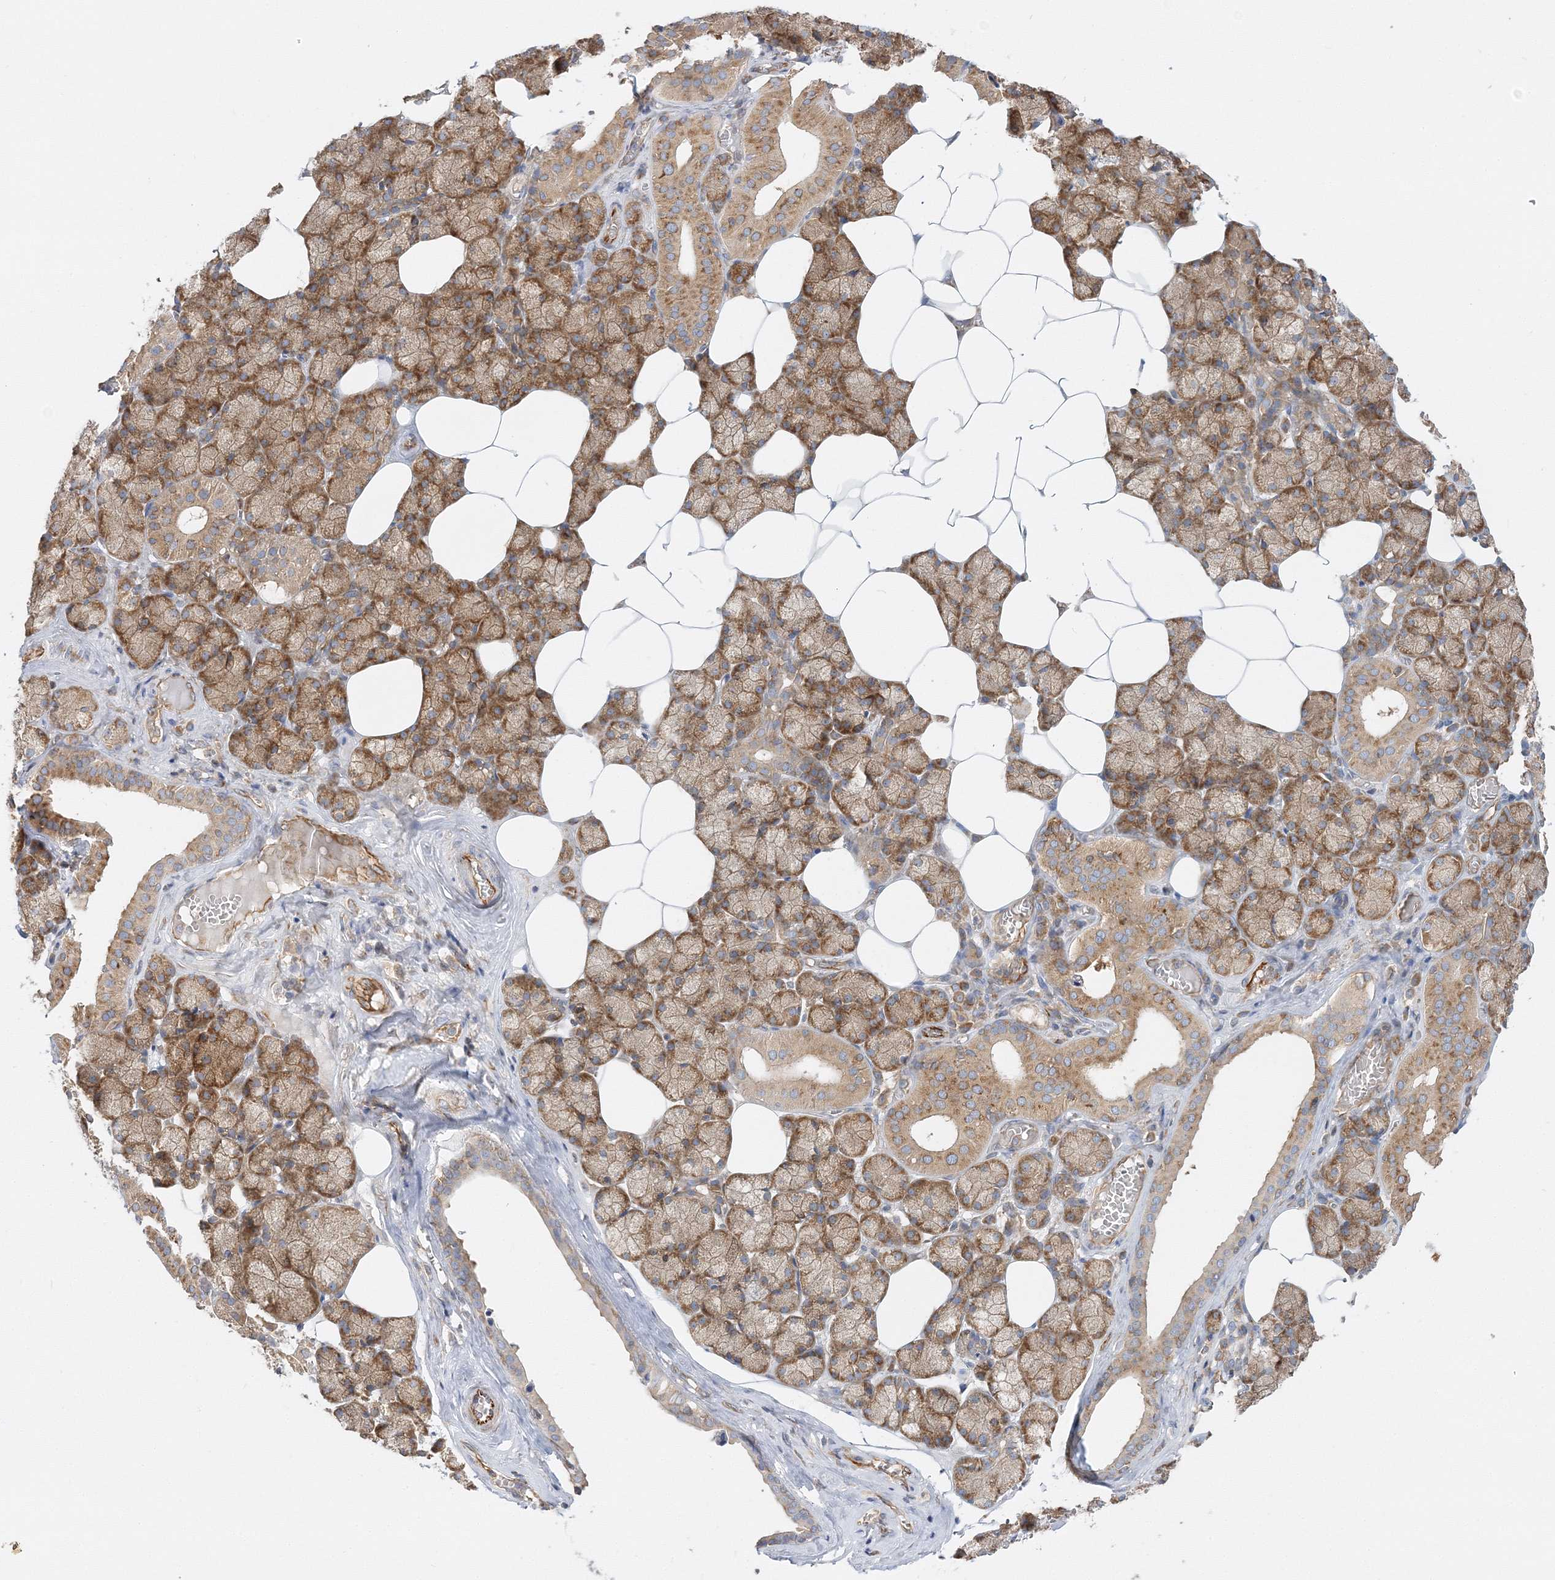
{"staining": {"intensity": "moderate", "quantity": ">75%", "location": "cytoplasmic/membranous"}, "tissue": "salivary gland", "cell_type": "Glandular cells", "image_type": "normal", "snomed": [{"axis": "morphology", "description": "Normal tissue, NOS"}, {"axis": "topography", "description": "Salivary gland"}], "caption": "DAB immunohistochemical staining of unremarkable salivary gland demonstrates moderate cytoplasmic/membranous protein expression in approximately >75% of glandular cells. (IHC, brightfield microscopy, high magnification).", "gene": "WDR37", "patient": {"sex": "male", "age": 62}}